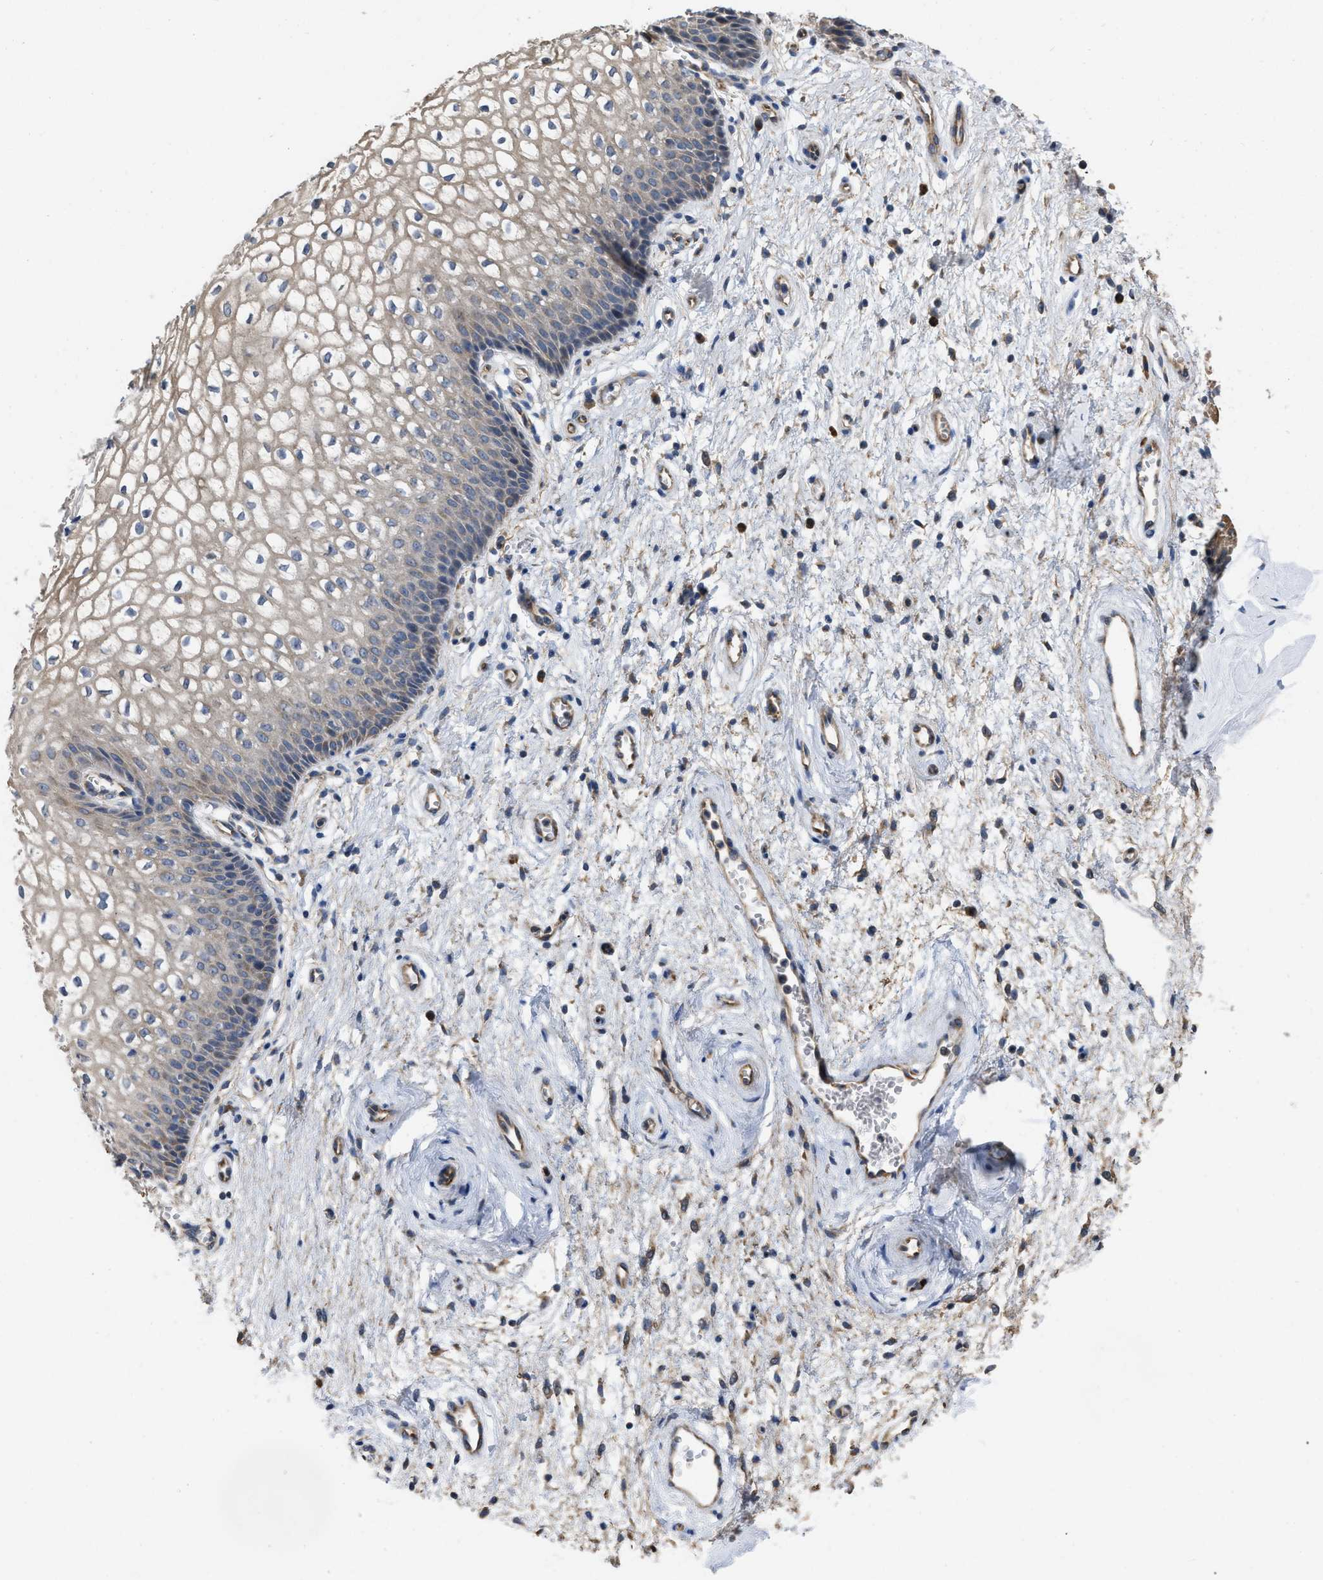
{"staining": {"intensity": "weak", "quantity": ">75%", "location": "cytoplasmic/membranous"}, "tissue": "vagina", "cell_type": "Squamous epithelial cells", "image_type": "normal", "snomed": [{"axis": "morphology", "description": "Normal tissue, NOS"}, {"axis": "topography", "description": "Vagina"}], "caption": "IHC (DAB) staining of unremarkable human vagina displays weak cytoplasmic/membranous protein expression in about >75% of squamous epithelial cells. The protein of interest is stained brown, and the nuclei are stained in blue (DAB (3,3'-diaminobenzidine) IHC with brightfield microscopy, high magnification).", "gene": "SLC4A11", "patient": {"sex": "female", "age": 34}}